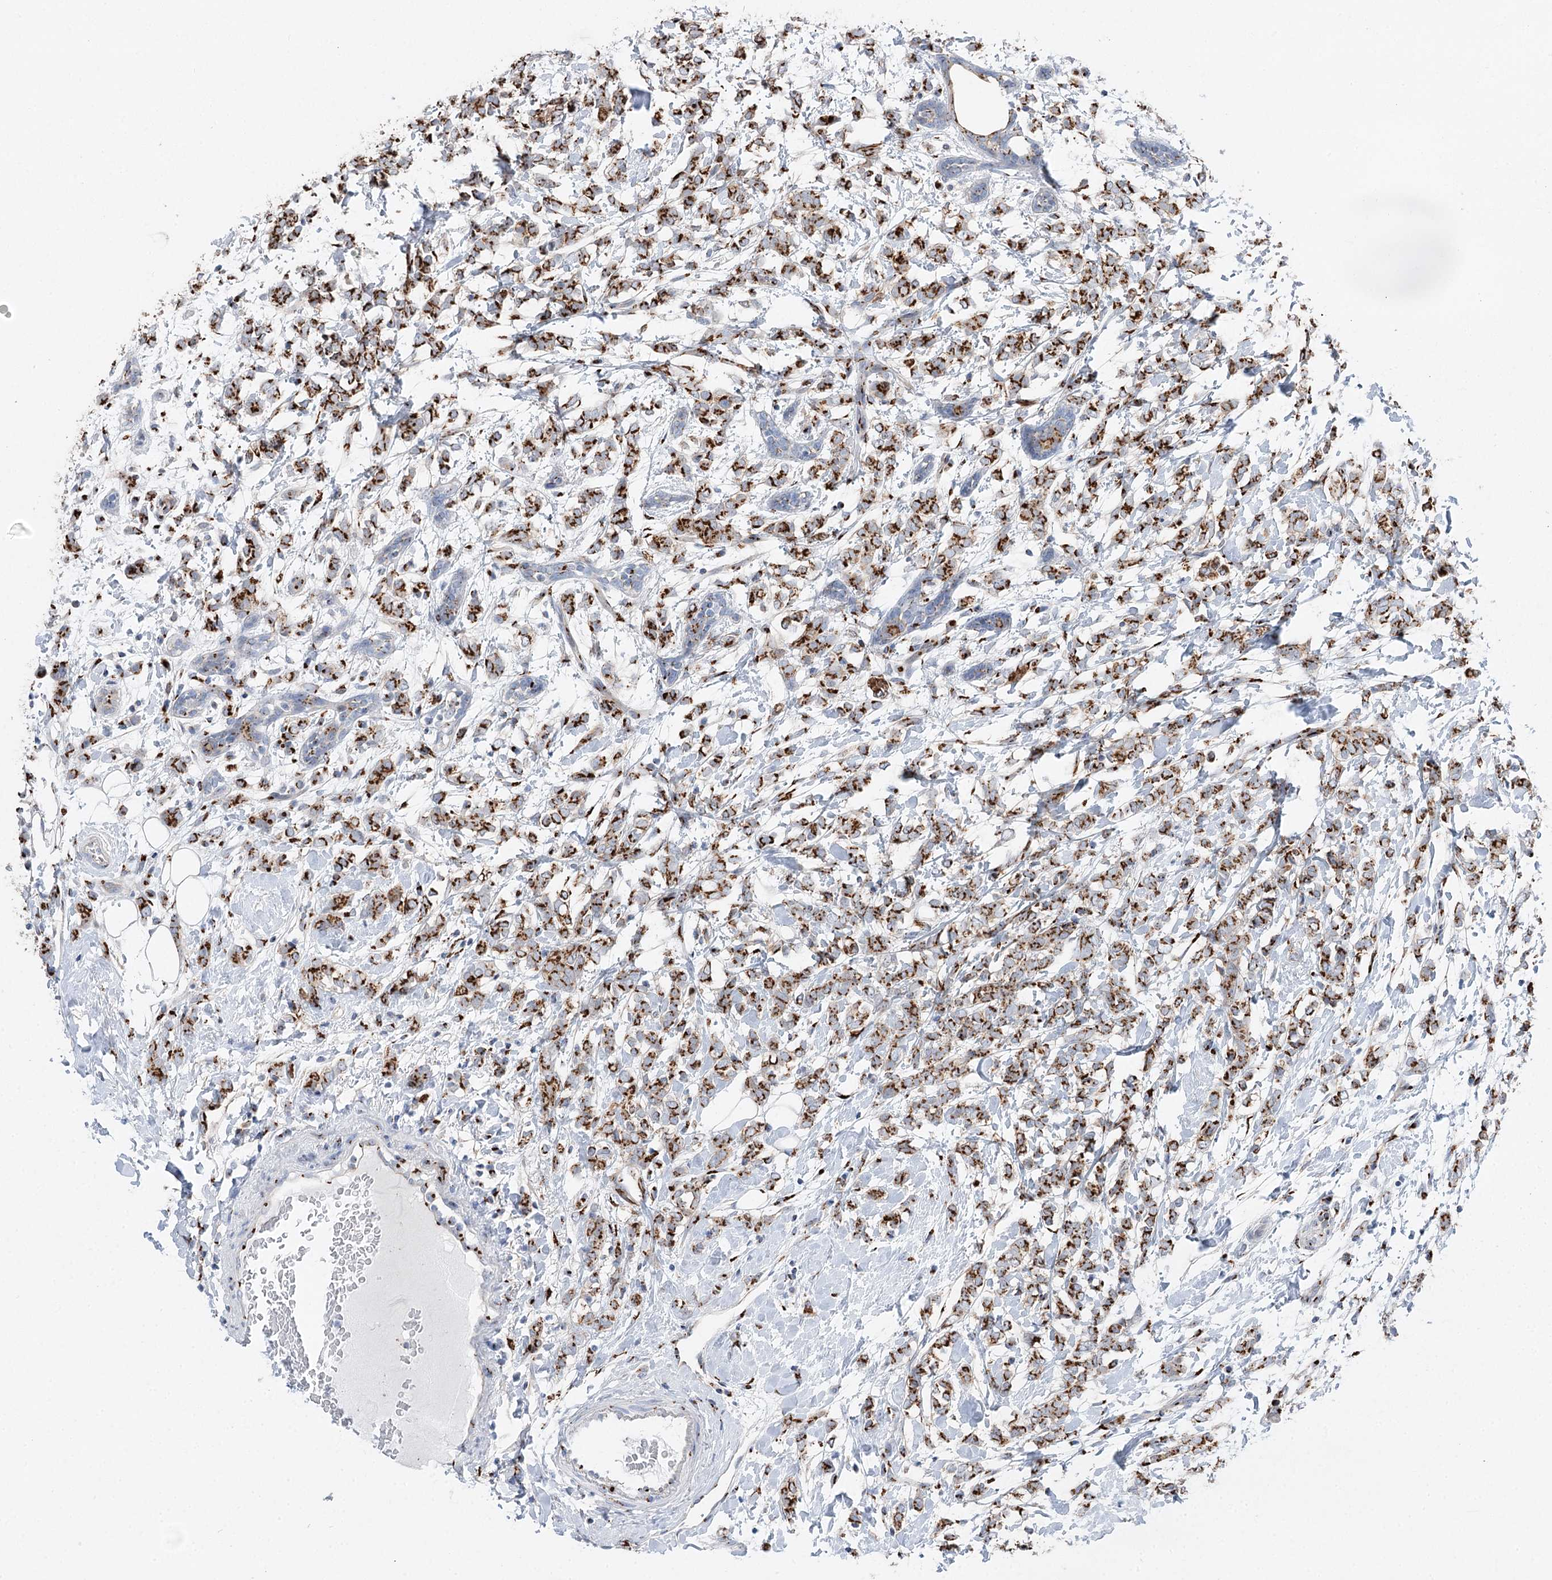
{"staining": {"intensity": "strong", "quantity": ">75%", "location": "cytoplasmic/membranous"}, "tissue": "breast cancer", "cell_type": "Tumor cells", "image_type": "cancer", "snomed": [{"axis": "morphology", "description": "Normal tissue, NOS"}, {"axis": "morphology", "description": "Lobular carcinoma"}, {"axis": "topography", "description": "Breast"}], "caption": "There is high levels of strong cytoplasmic/membranous expression in tumor cells of breast cancer, as demonstrated by immunohistochemical staining (brown color).", "gene": "TMEM165", "patient": {"sex": "female", "age": 47}}